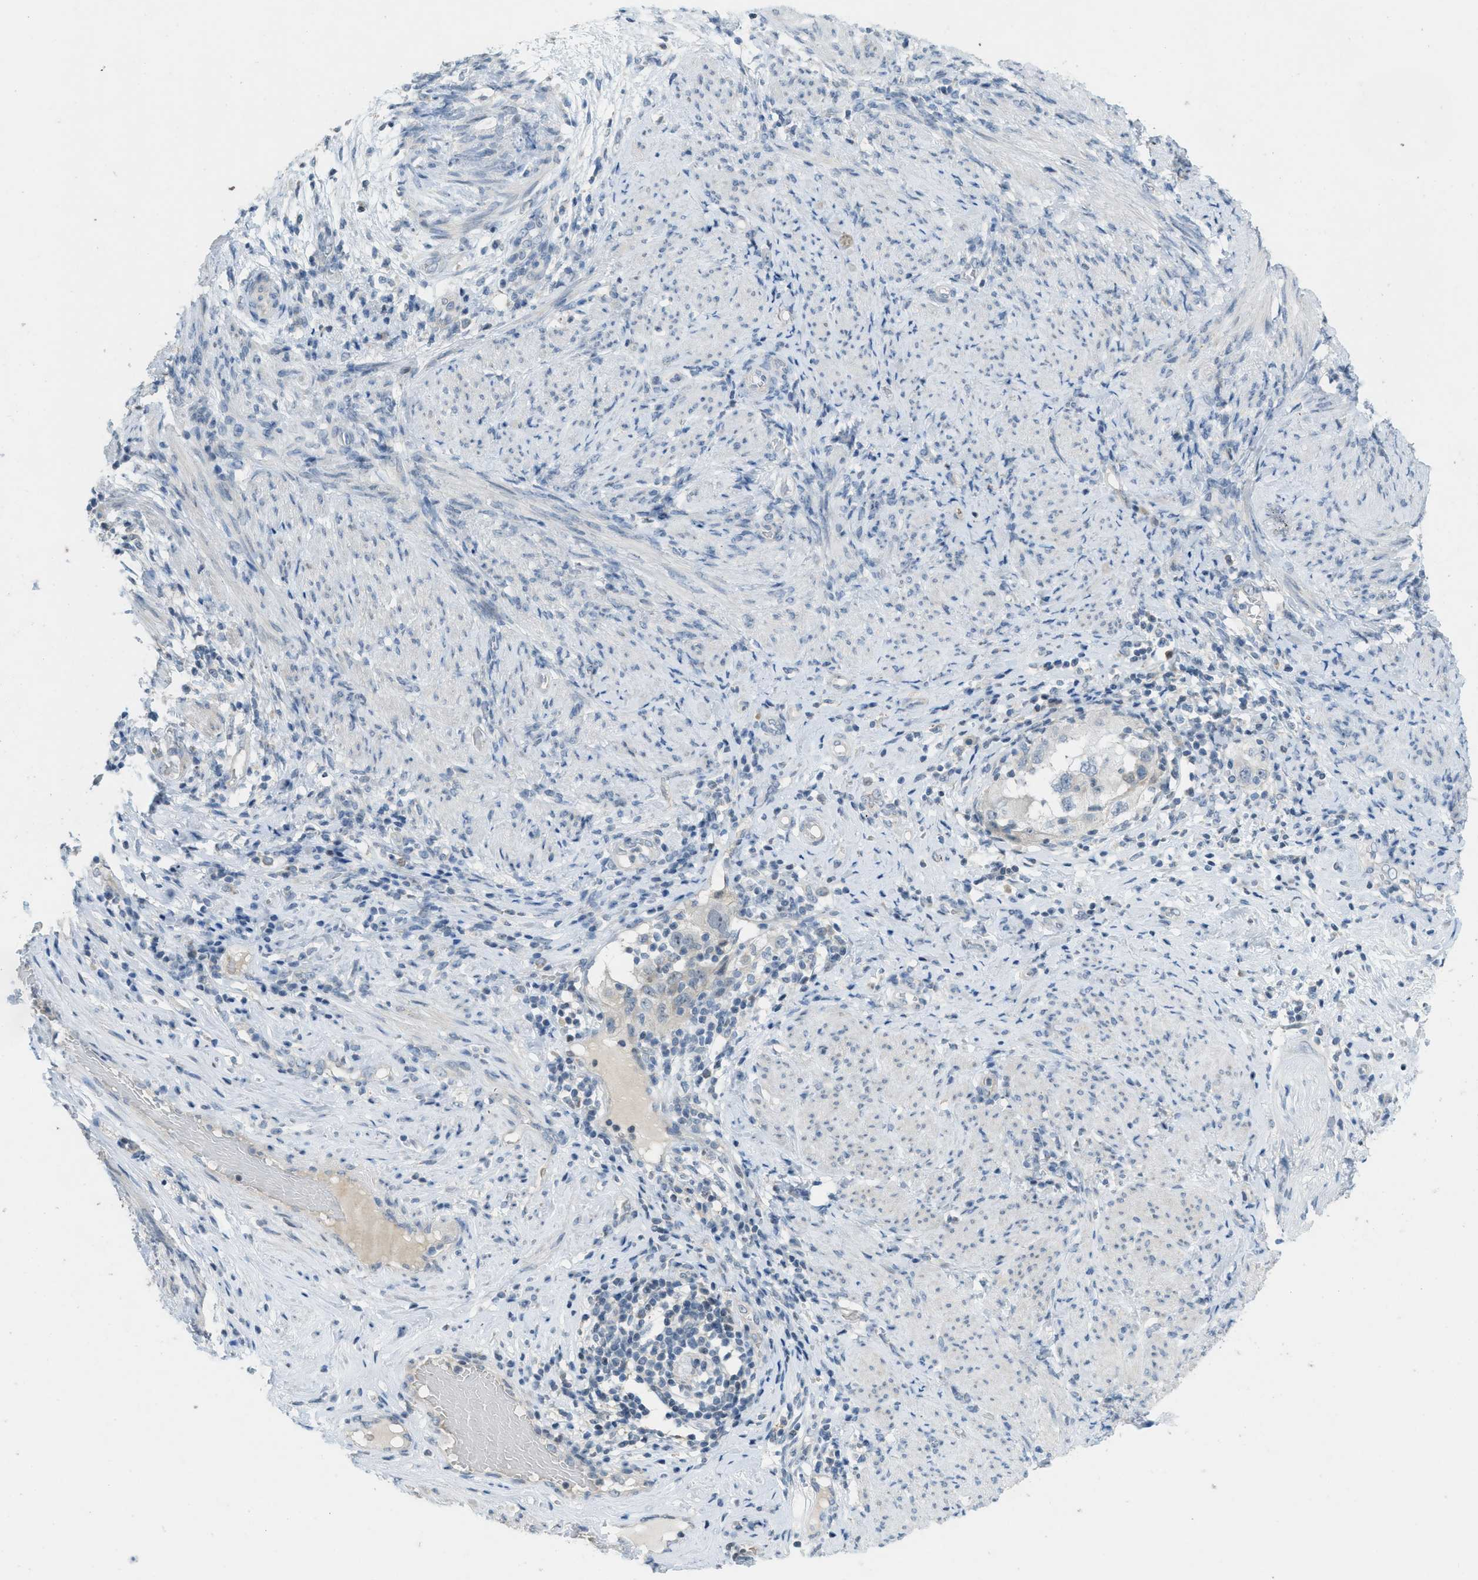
{"staining": {"intensity": "negative", "quantity": "none", "location": "none"}, "tissue": "endometrial cancer", "cell_type": "Tumor cells", "image_type": "cancer", "snomed": [{"axis": "morphology", "description": "Adenocarcinoma, NOS"}, {"axis": "topography", "description": "Endometrium"}], "caption": "Immunohistochemistry photomicrograph of human adenocarcinoma (endometrial) stained for a protein (brown), which shows no positivity in tumor cells.", "gene": "TXNDC2", "patient": {"sex": "female", "age": 85}}